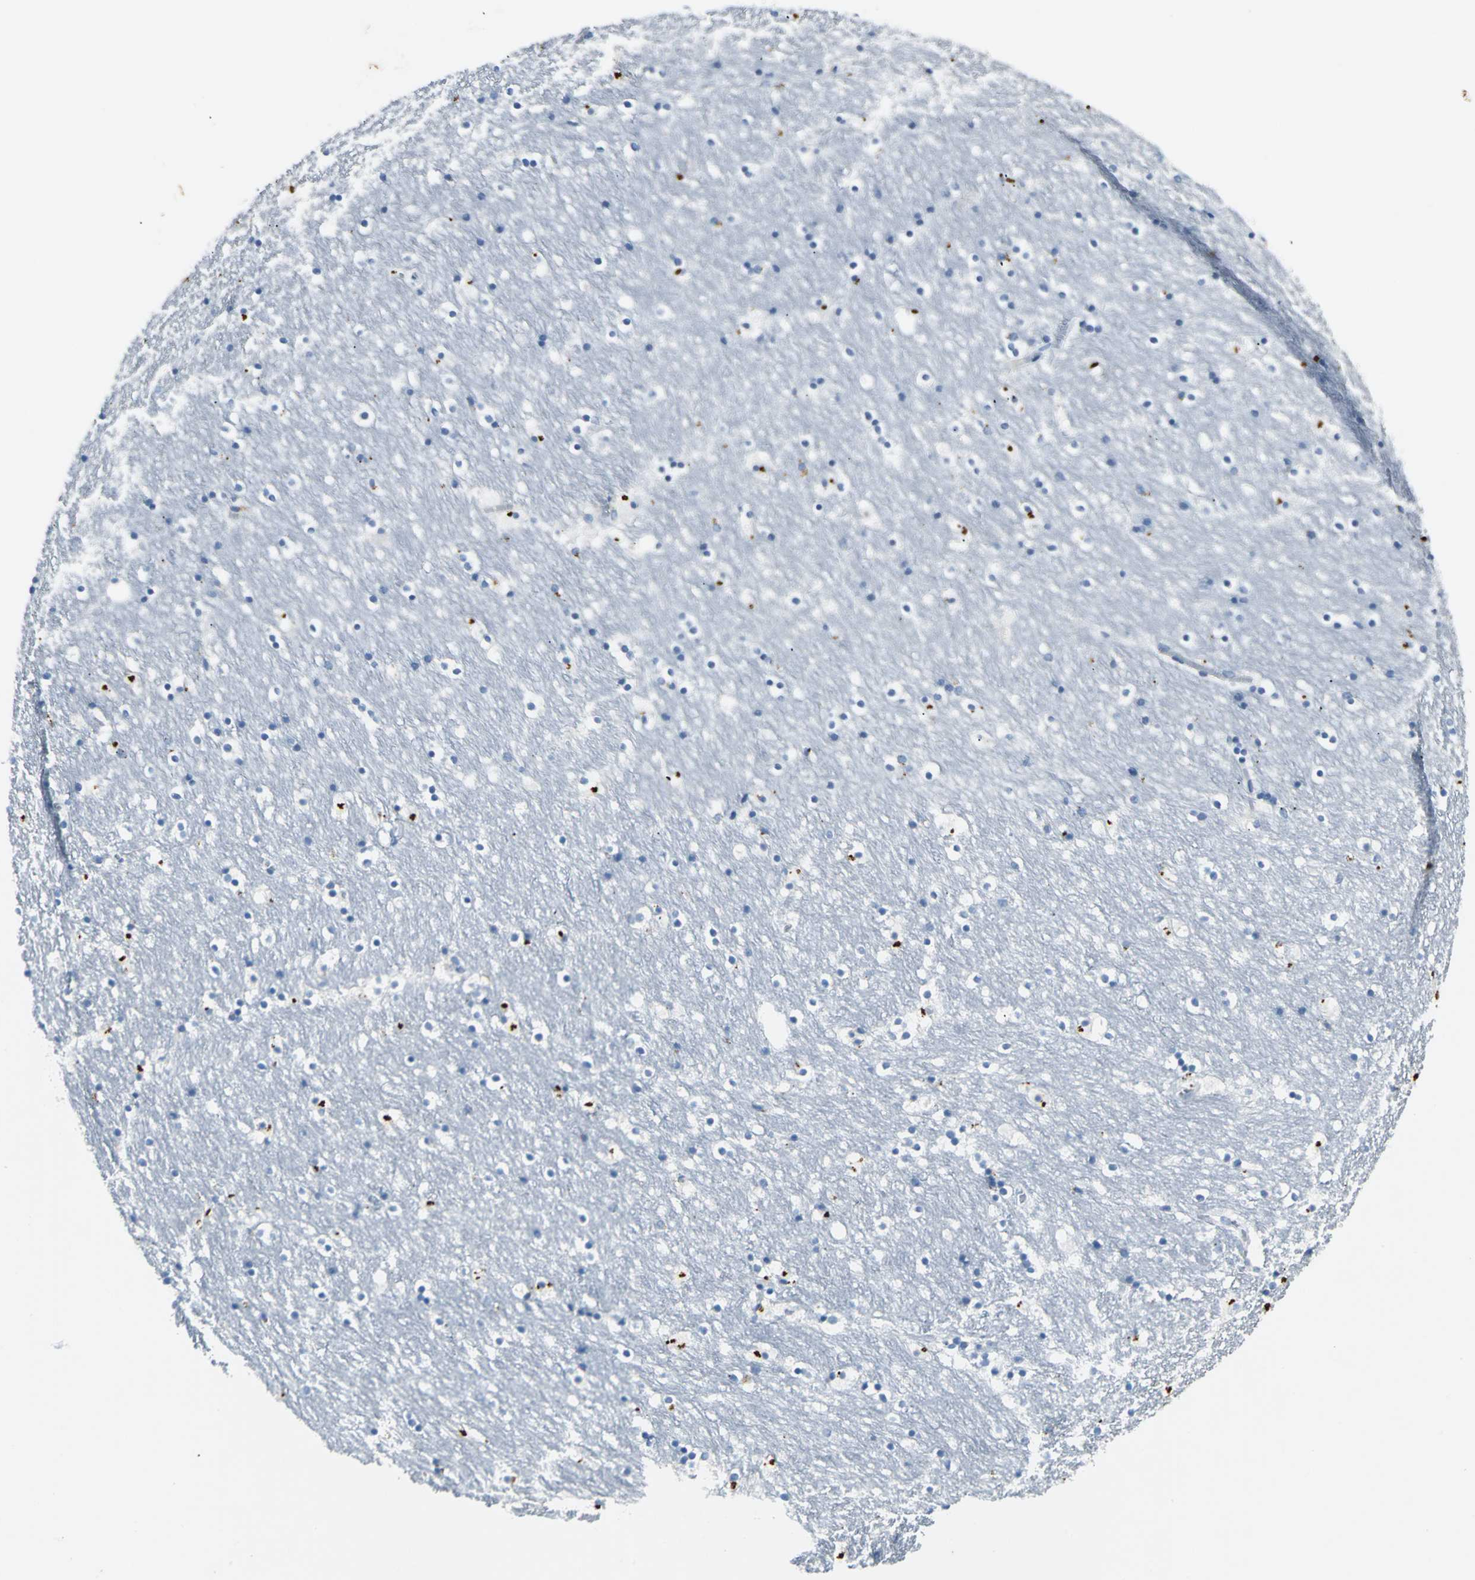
{"staining": {"intensity": "negative", "quantity": "none", "location": "none"}, "tissue": "caudate", "cell_type": "Glial cells", "image_type": "normal", "snomed": [{"axis": "morphology", "description": "Normal tissue, NOS"}, {"axis": "topography", "description": "Lateral ventricle wall"}], "caption": "Image shows no protein expression in glial cells of benign caudate. Nuclei are stained in blue.", "gene": "RIPOR1", "patient": {"sex": "male", "age": 45}}